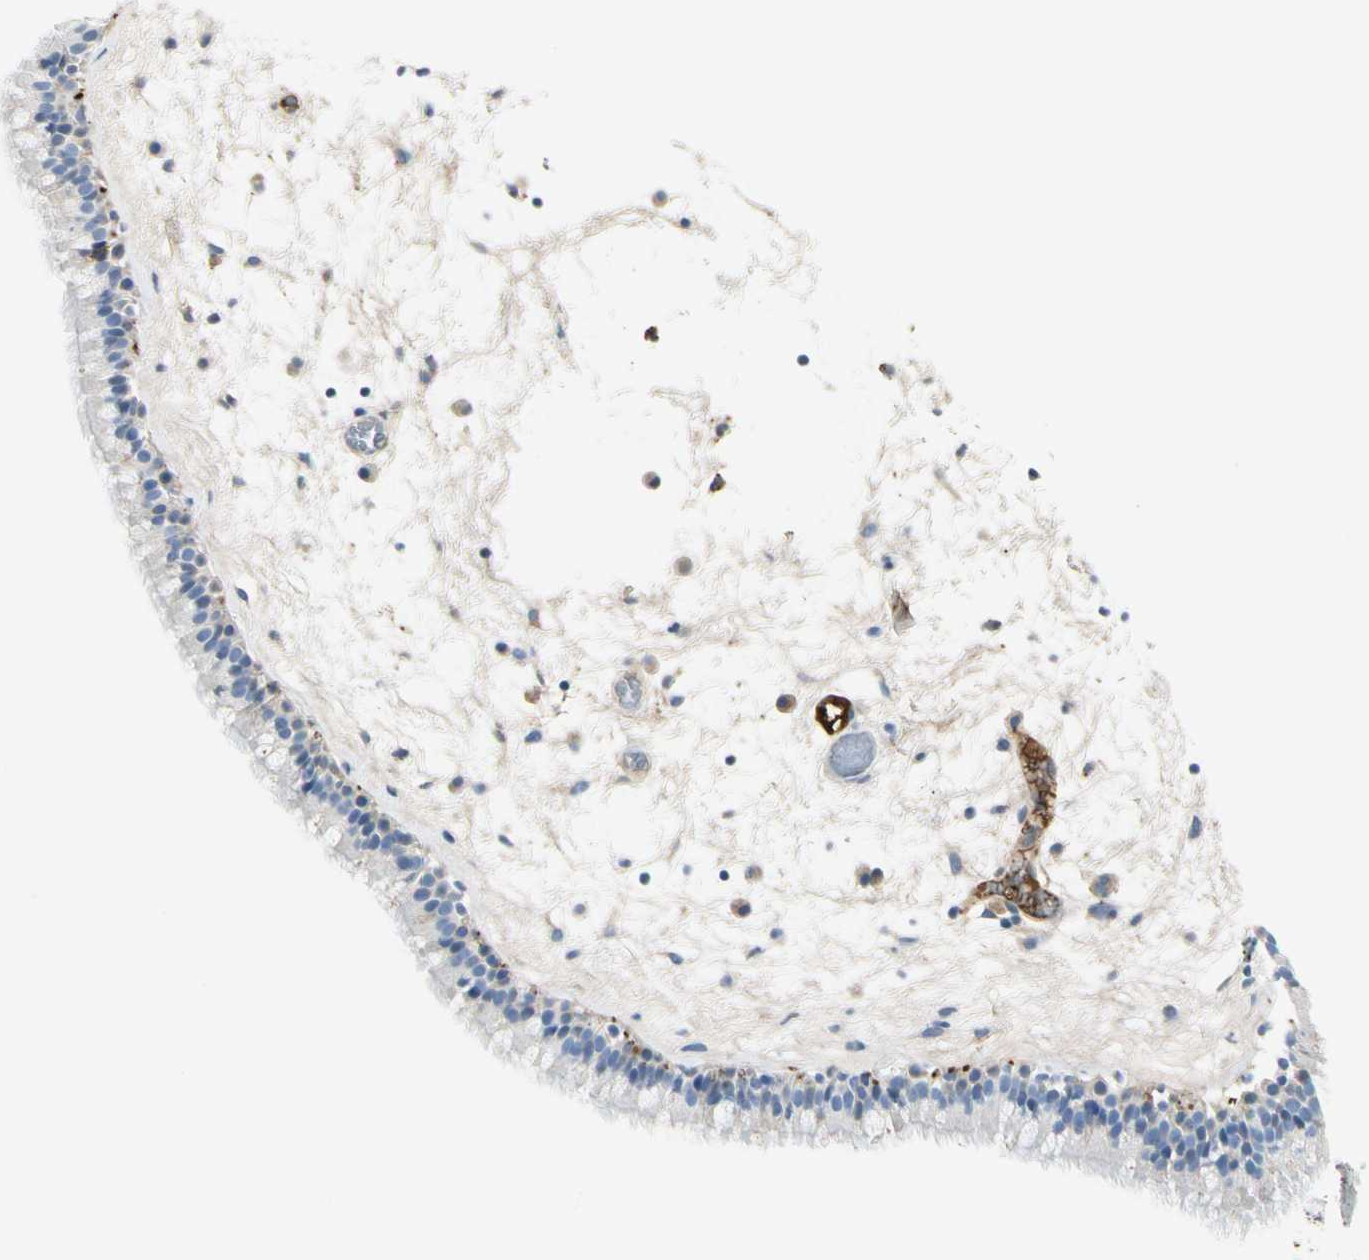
{"staining": {"intensity": "weak", "quantity": "25%-75%", "location": "cytoplasmic/membranous"}, "tissue": "nasopharynx", "cell_type": "Respiratory epithelial cells", "image_type": "normal", "snomed": [{"axis": "morphology", "description": "Normal tissue, NOS"}, {"axis": "morphology", "description": "Inflammation, NOS"}, {"axis": "topography", "description": "Nasopharynx"}], "caption": "A micrograph of nasopharynx stained for a protein demonstrates weak cytoplasmic/membranous brown staining in respiratory epithelial cells. (brown staining indicates protein expression, while blue staining denotes nuclei).", "gene": "LAMB3", "patient": {"sex": "male", "age": 48}}